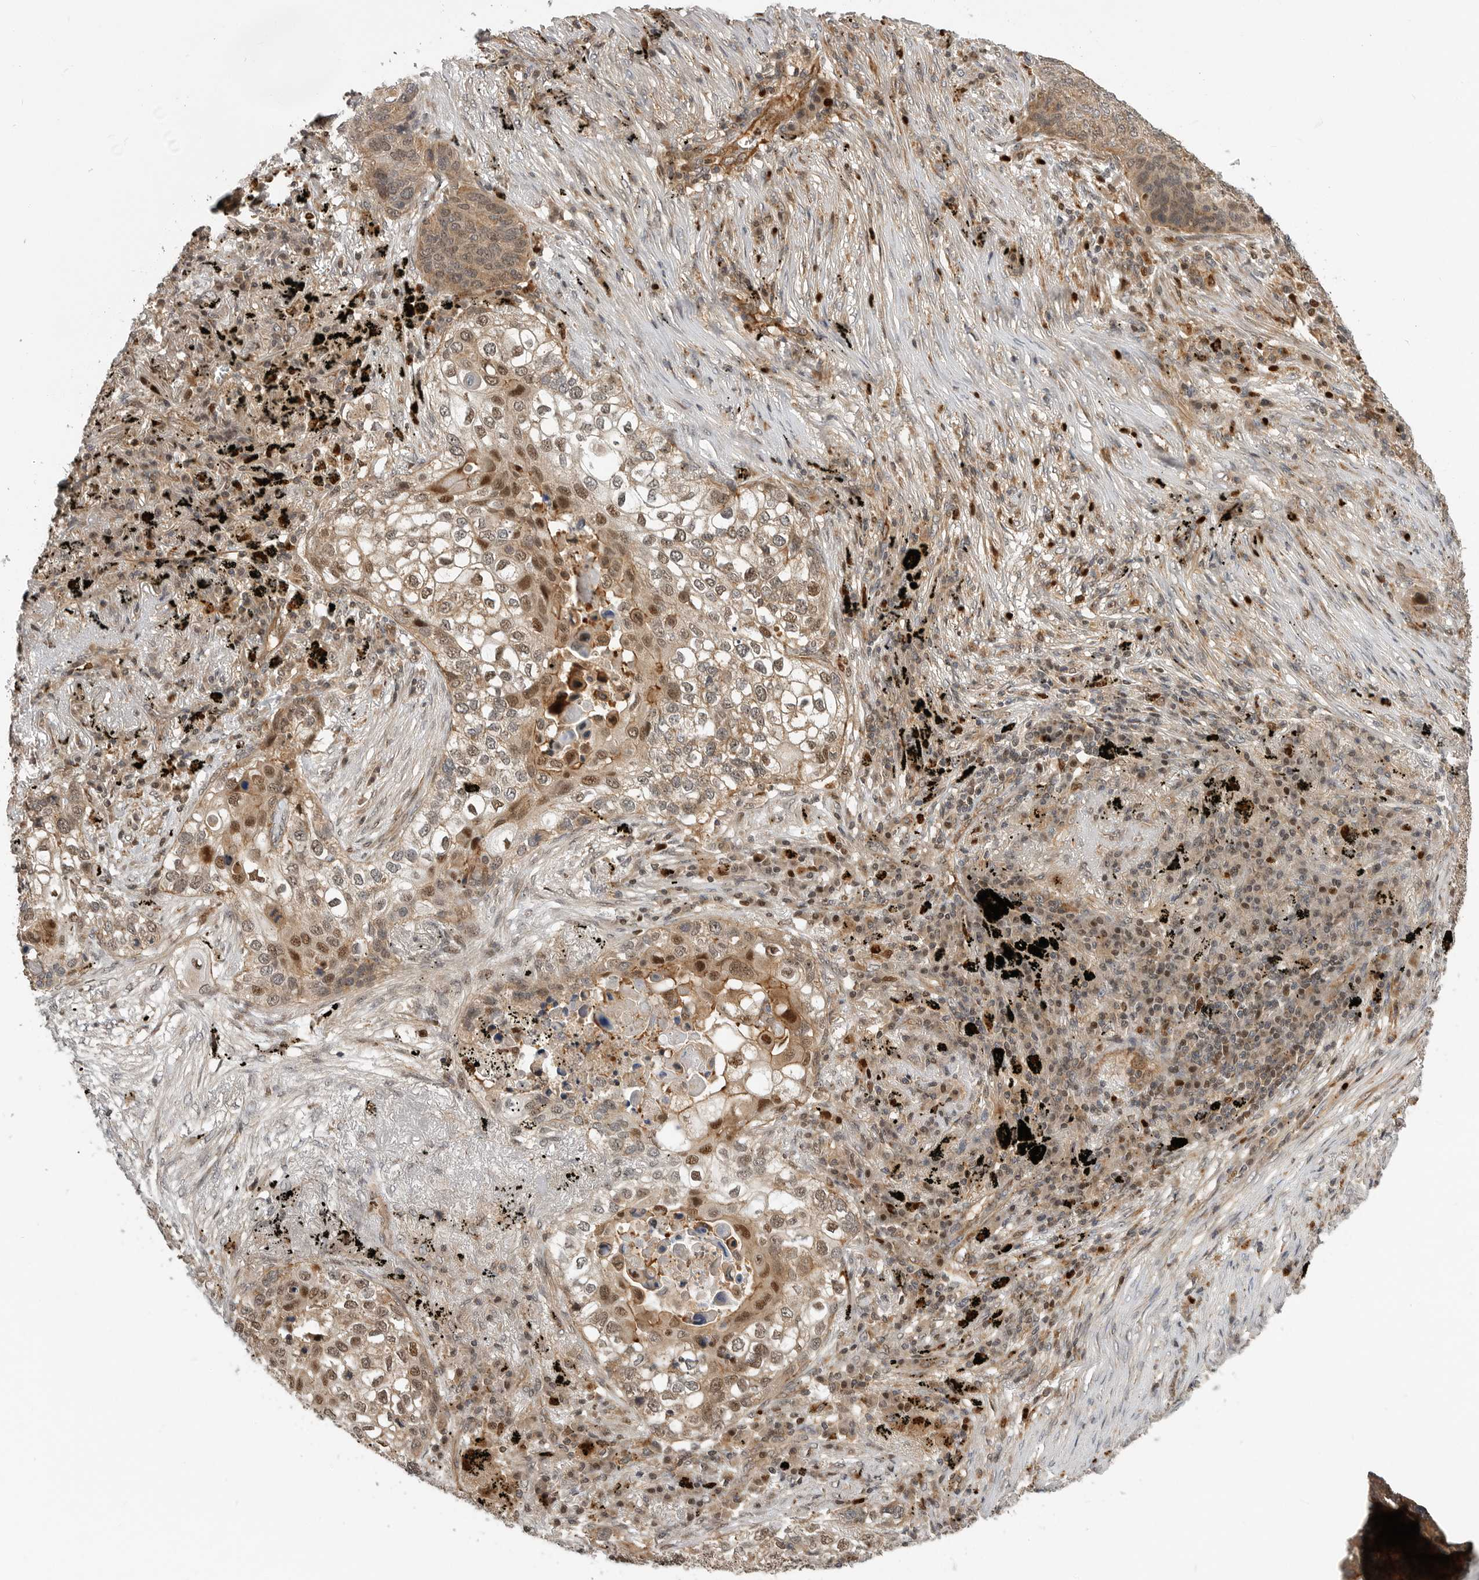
{"staining": {"intensity": "strong", "quantity": "25%-75%", "location": "cytoplasmic/membranous,nuclear"}, "tissue": "lung cancer", "cell_type": "Tumor cells", "image_type": "cancer", "snomed": [{"axis": "morphology", "description": "Squamous cell carcinoma, NOS"}, {"axis": "topography", "description": "Lung"}], "caption": "Lung squamous cell carcinoma stained for a protein (brown) displays strong cytoplasmic/membranous and nuclear positive positivity in approximately 25%-75% of tumor cells.", "gene": "STRAP", "patient": {"sex": "female", "age": 63}}